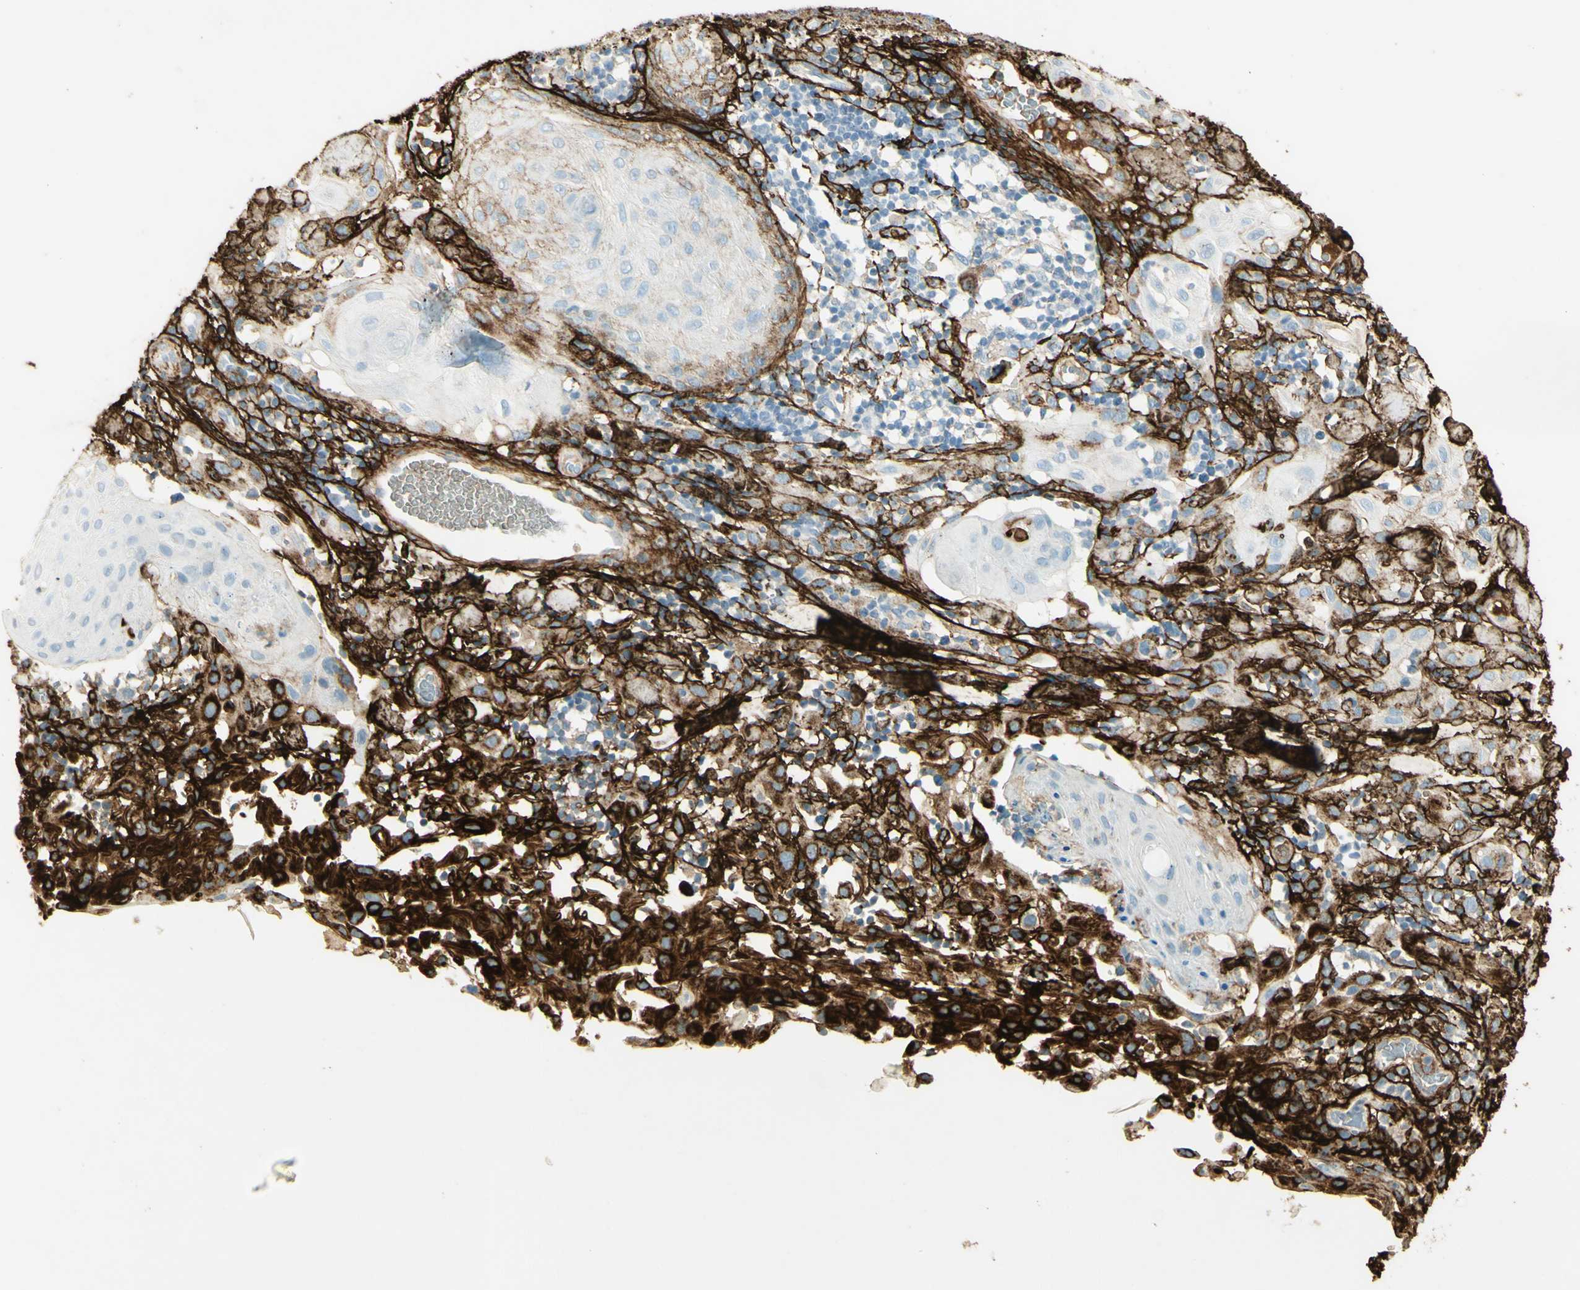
{"staining": {"intensity": "strong", "quantity": "25%-75%", "location": "cytoplasmic/membranous"}, "tissue": "skin cancer", "cell_type": "Tumor cells", "image_type": "cancer", "snomed": [{"axis": "morphology", "description": "Squamous cell carcinoma, NOS"}, {"axis": "topography", "description": "Skin"}], "caption": "High-magnification brightfield microscopy of skin squamous cell carcinoma stained with DAB (brown) and counterstained with hematoxylin (blue). tumor cells exhibit strong cytoplasmic/membranous expression is present in approximately25%-75% of cells.", "gene": "TNN", "patient": {"sex": "male", "age": 24}}